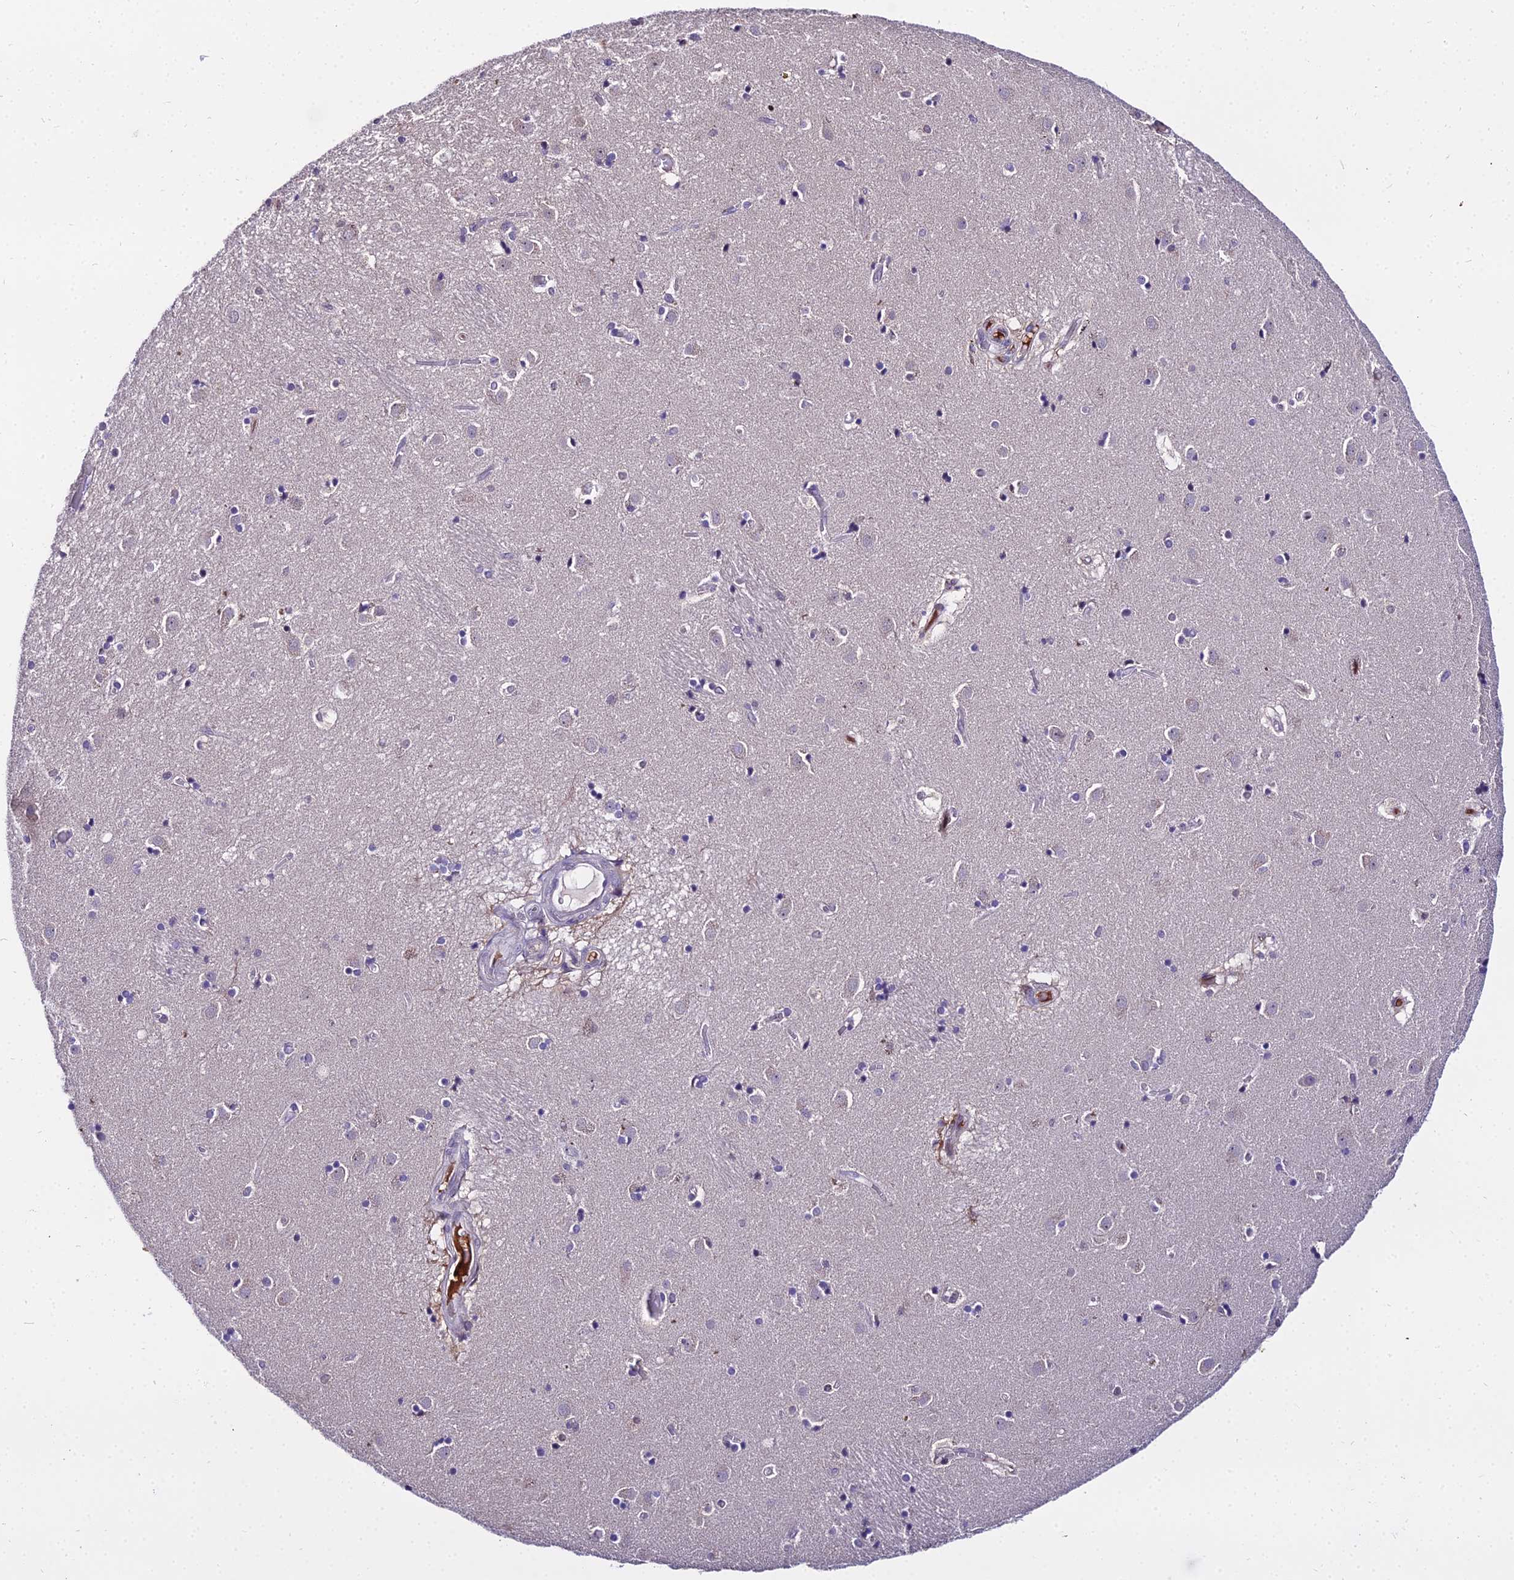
{"staining": {"intensity": "negative", "quantity": "none", "location": "none"}, "tissue": "caudate", "cell_type": "Glial cells", "image_type": "normal", "snomed": [{"axis": "morphology", "description": "Normal tissue, NOS"}, {"axis": "topography", "description": "Lateral ventricle wall"}], "caption": "A high-resolution micrograph shows immunohistochemistry (IHC) staining of normal caudate, which shows no significant positivity in glial cells. (DAB (3,3'-diaminobenzidine) immunohistochemistry visualized using brightfield microscopy, high magnification).", "gene": "TRIML2", "patient": {"sex": "male", "age": 70}}